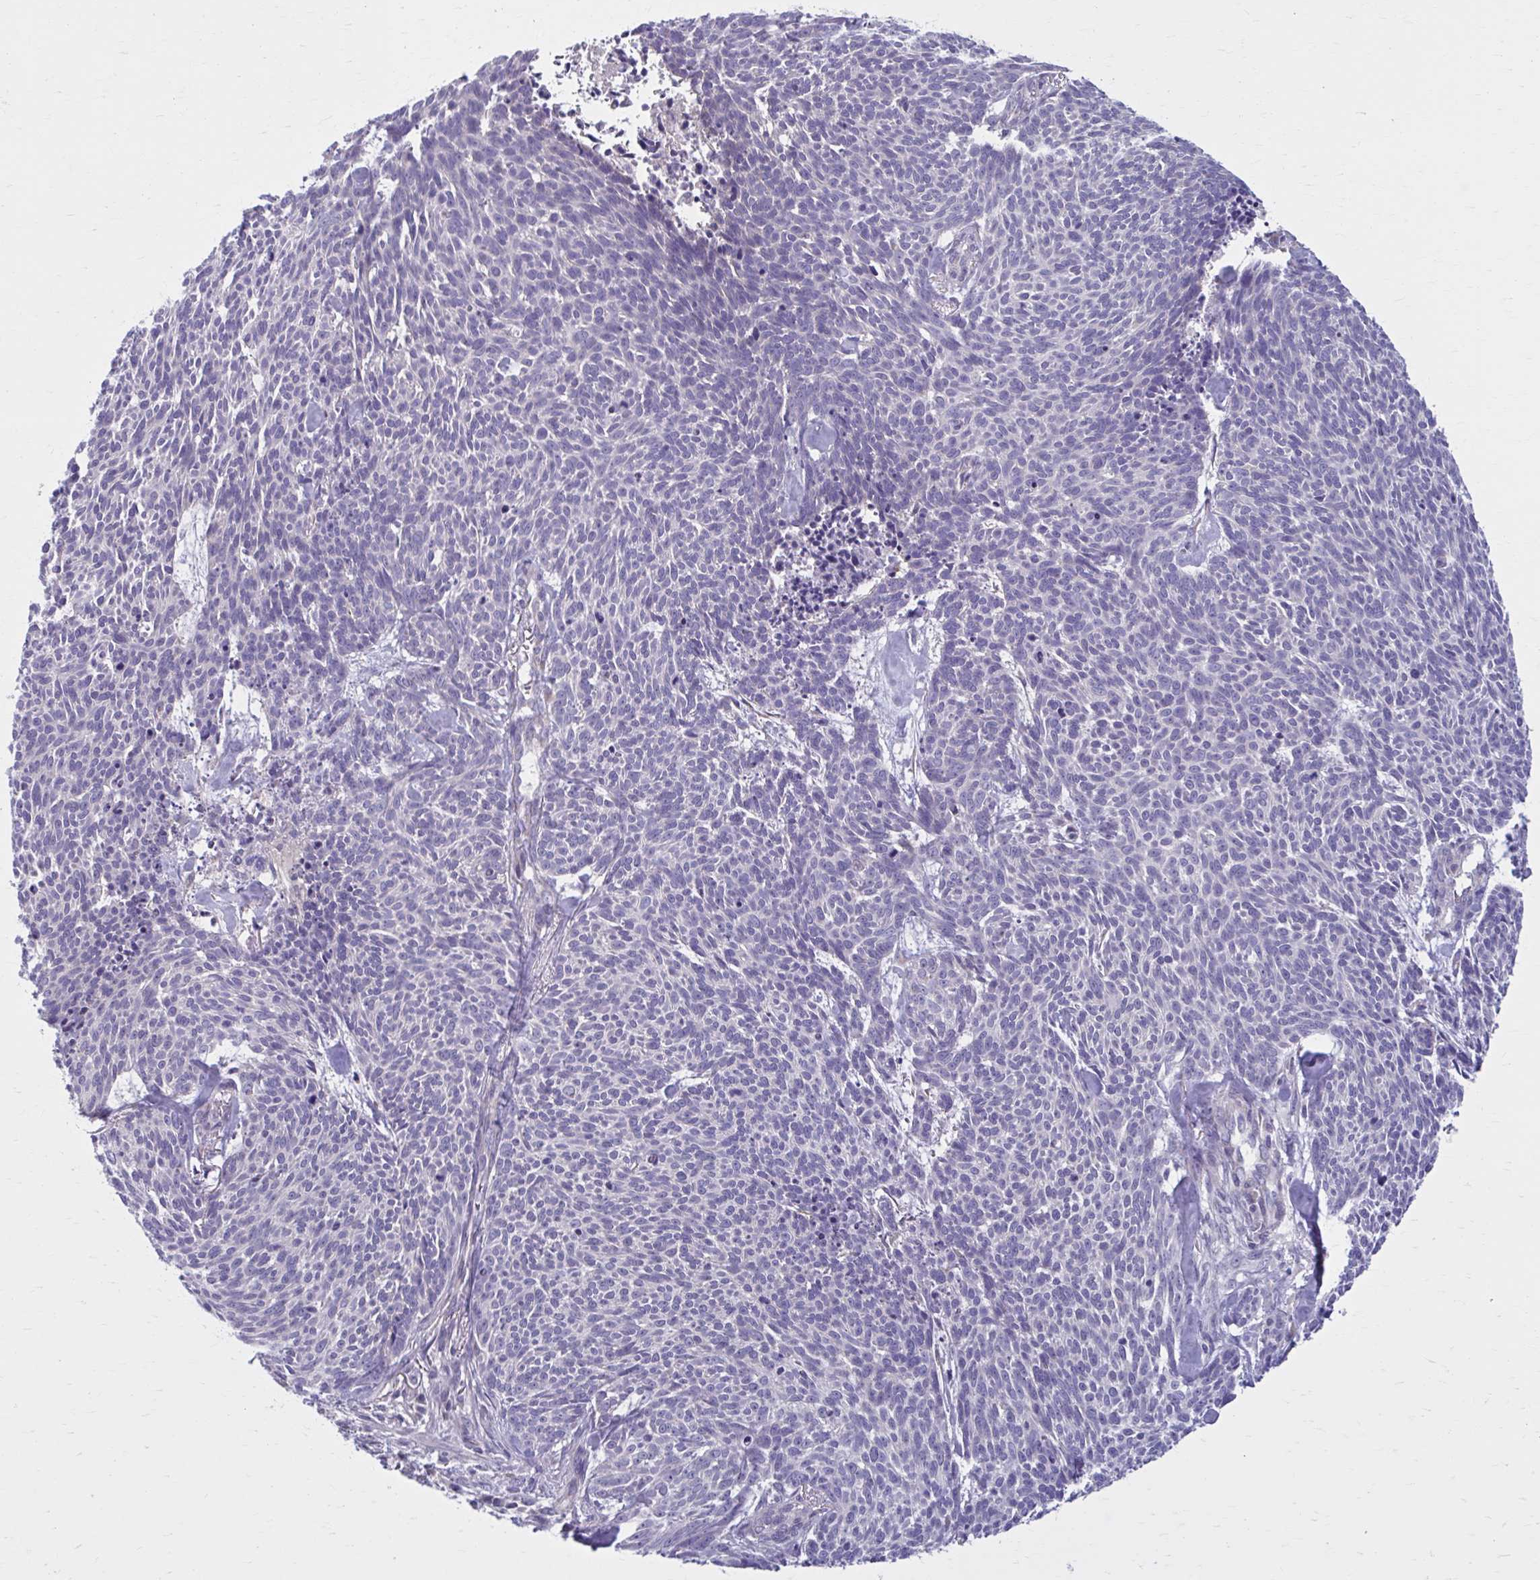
{"staining": {"intensity": "negative", "quantity": "none", "location": "none"}, "tissue": "skin cancer", "cell_type": "Tumor cells", "image_type": "cancer", "snomed": [{"axis": "morphology", "description": "Basal cell carcinoma"}, {"axis": "topography", "description": "Skin"}], "caption": "Immunohistochemistry (IHC) micrograph of neoplastic tissue: human basal cell carcinoma (skin) stained with DAB (3,3'-diaminobenzidine) exhibits no significant protein staining in tumor cells. (Stains: DAB immunohistochemistry with hematoxylin counter stain, Microscopy: brightfield microscopy at high magnification).", "gene": "CHST3", "patient": {"sex": "female", "age": 93}}